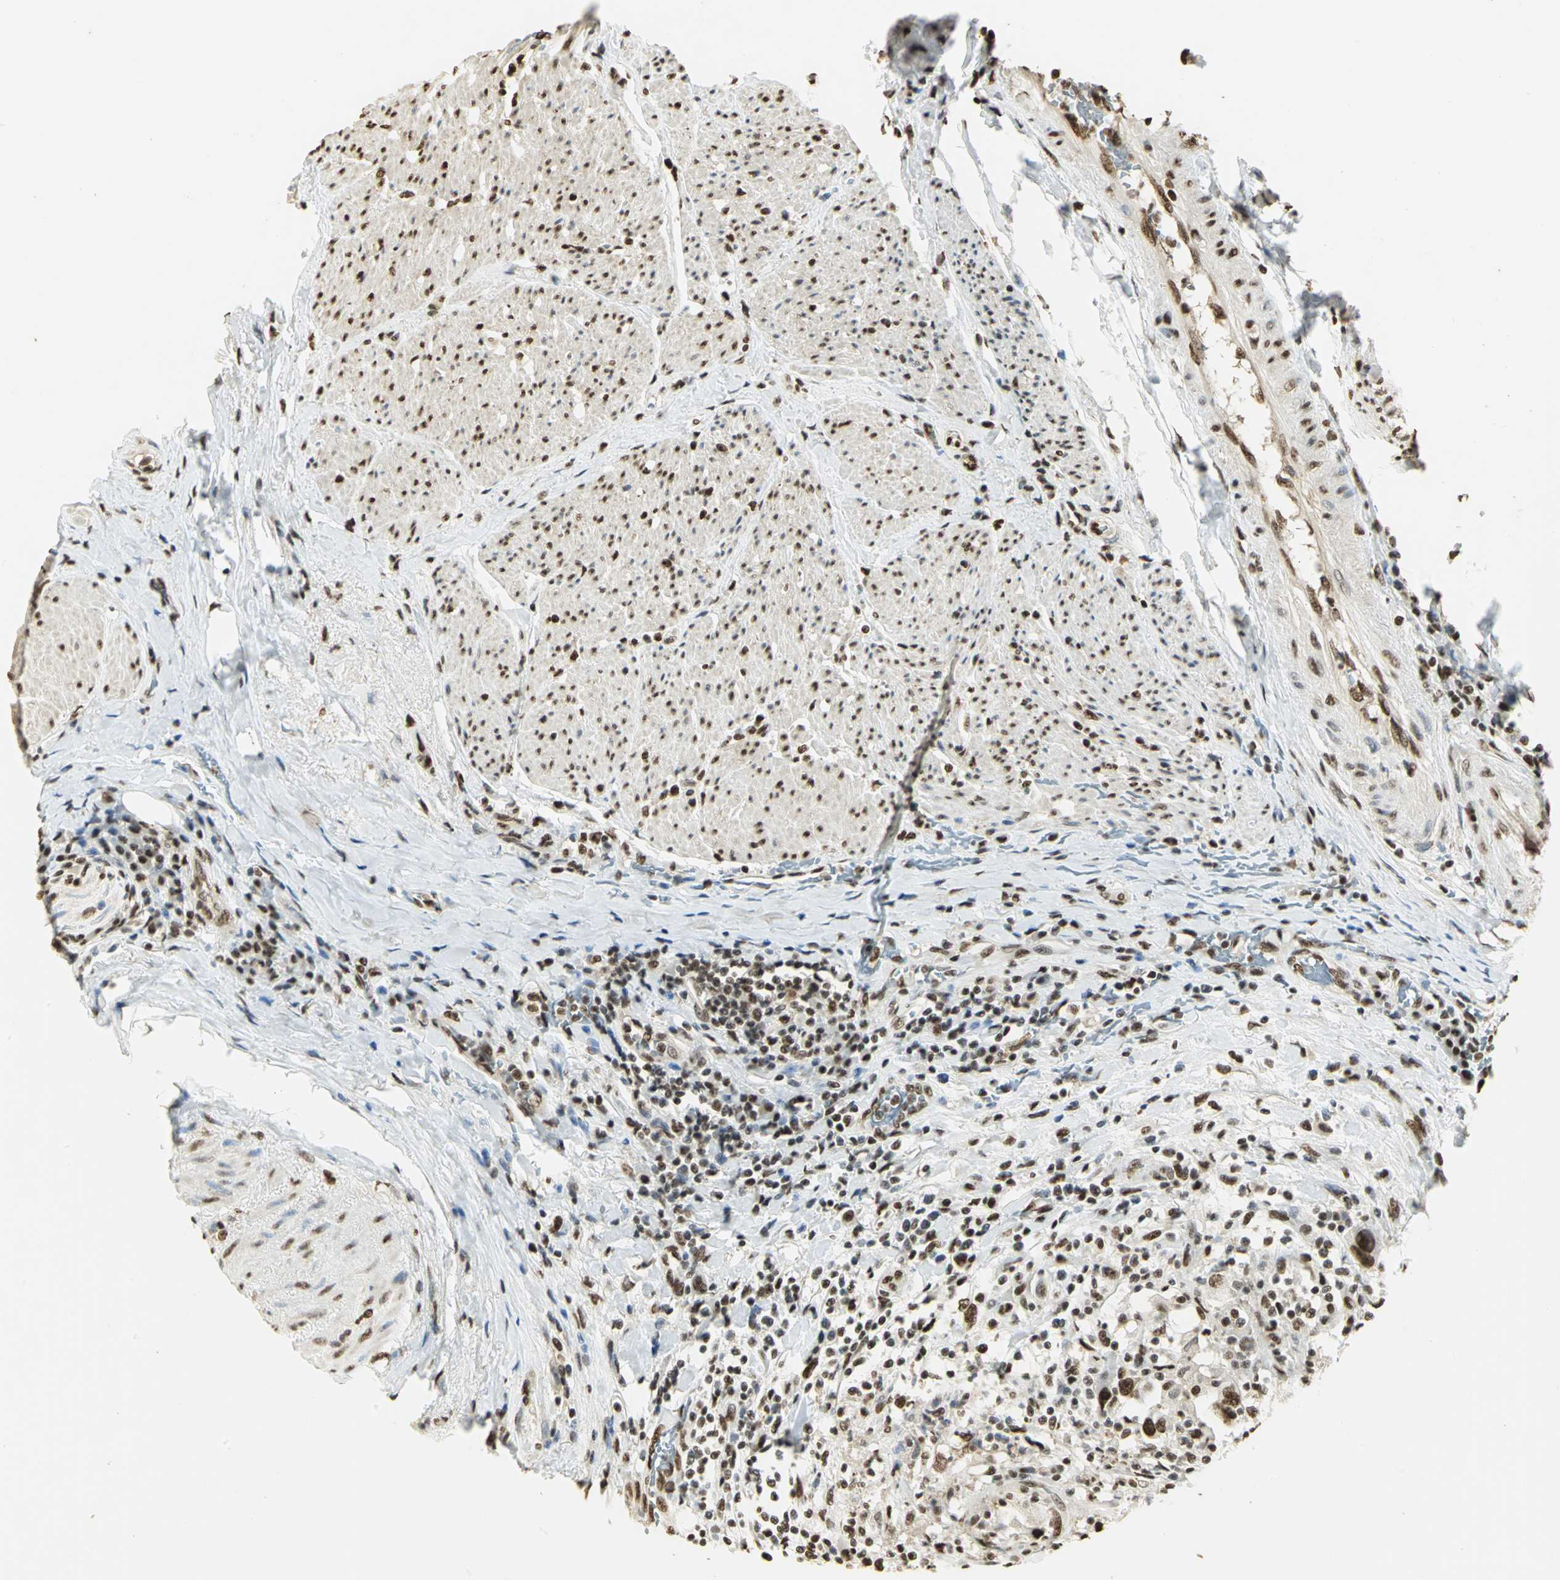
{"staining": {"intensity": "strong", "quantity": ">75%", "location": "nuclear"}, "tissue": "urothelial cancer", "cell_type": "Tumor cells", "image_type": "cancer", "snomed": [{"axis": "morphology", "description": "Urothelial carcinoma, High grade"}, {"axis": "topography", "description": "Urinary bladder"}], "caption": "Urothelial cancer stained for a protein (brown) displays strong nuclear positive staining in approximately >75% of tumor cells.", "gene": "SET", "patient": {"sex": "female", "age": 80}}